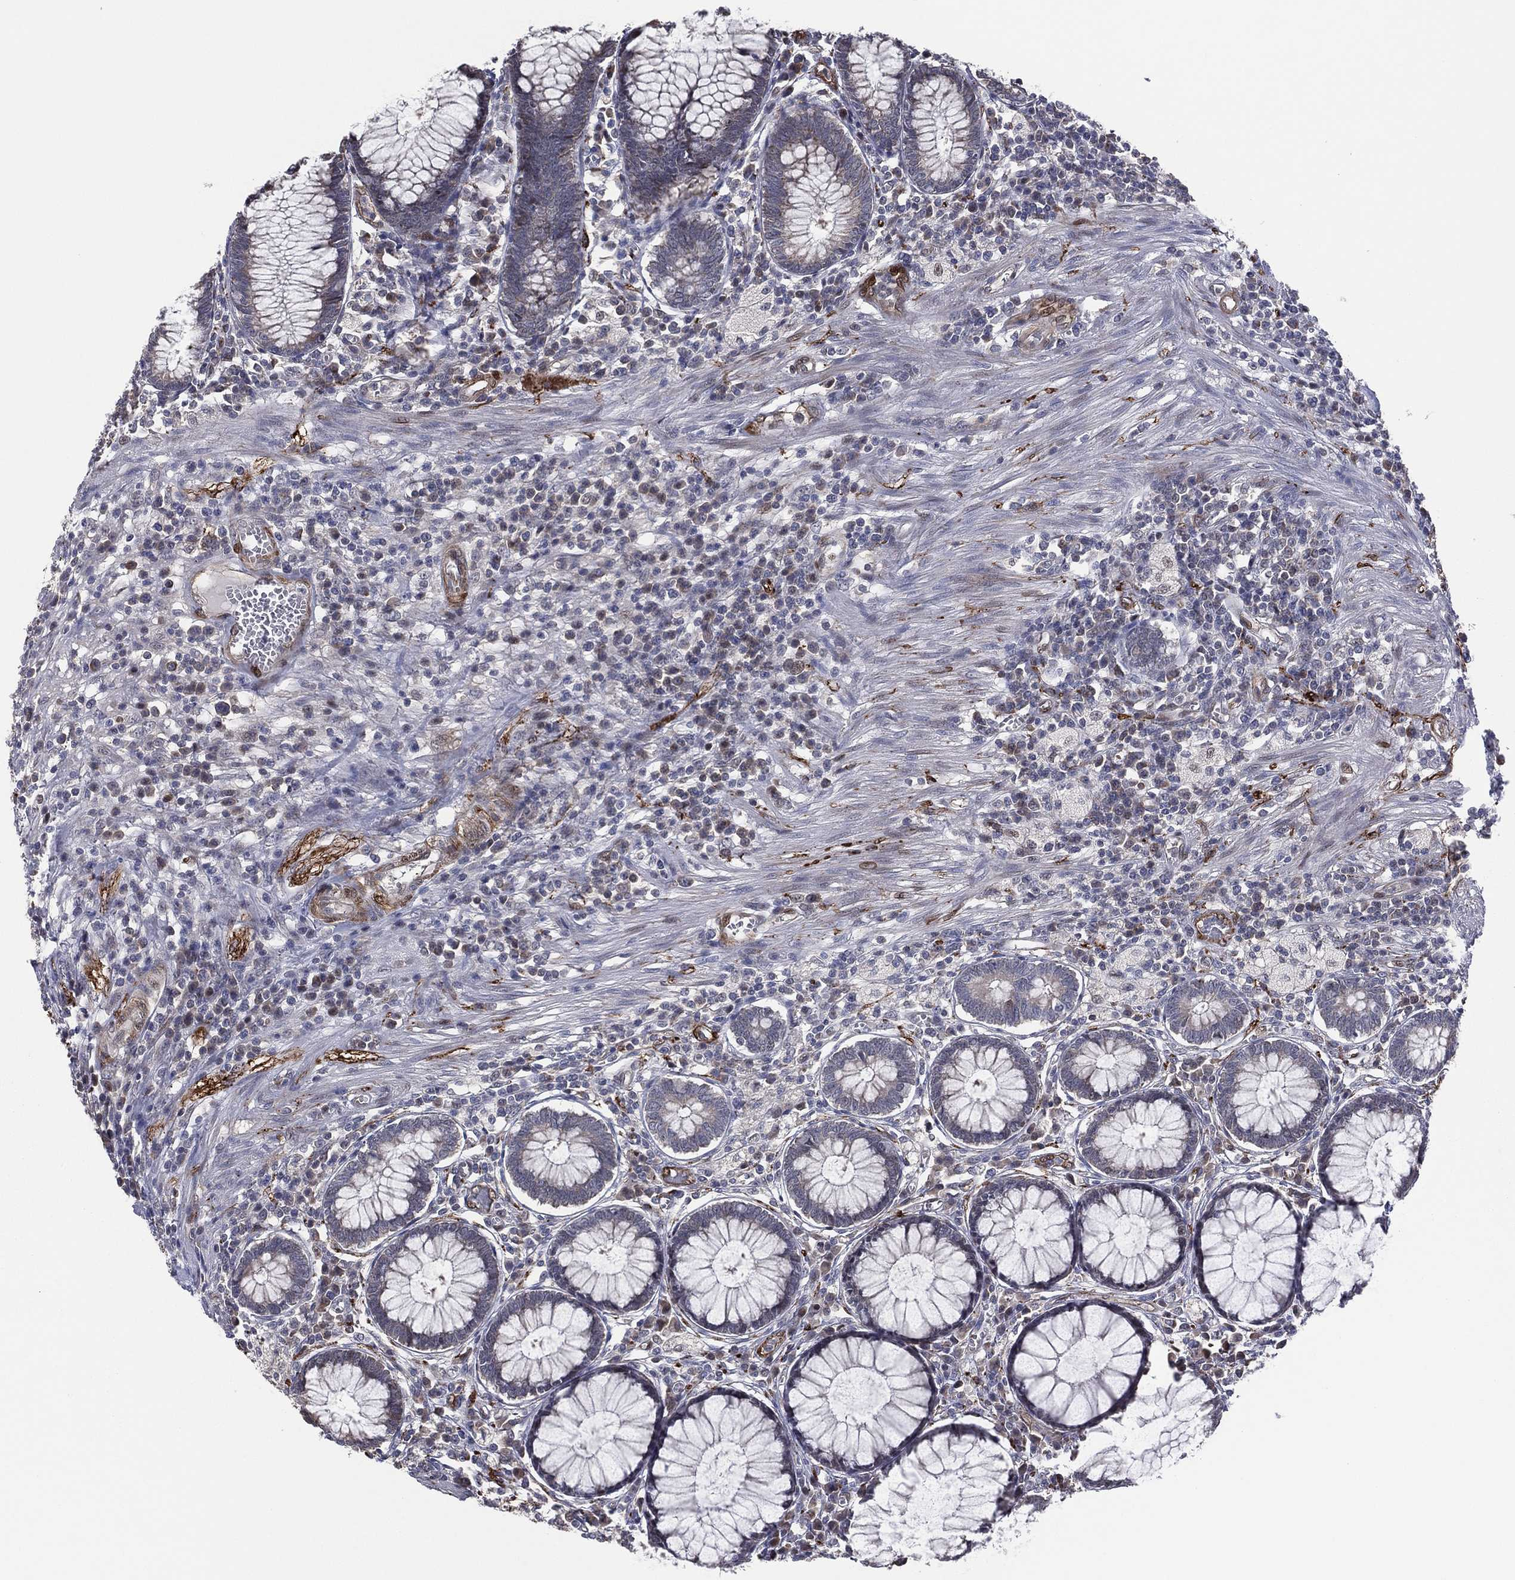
{"staining": {"intensity": "strong", "quantity": ">75%", "location": "cytoplasmic/membranous,nuclear"}, "tissue": "colon", "cell_type": "Endothelial cells", "image_type": "normal", "snomed": [{"axis": "morphology", "description": "Normal tissue, NOS"}, {"axis": "topography", "description": "Colon"}], "caption": "Immunohistochemical staining of unremarkable colon demonstrates high levels of strong cytoplasmic/membranous,nuclear staining in approximately >75% of endothelial cells.", "gene": "SNCG", "patient": {"sex": "male", "age": 65}}